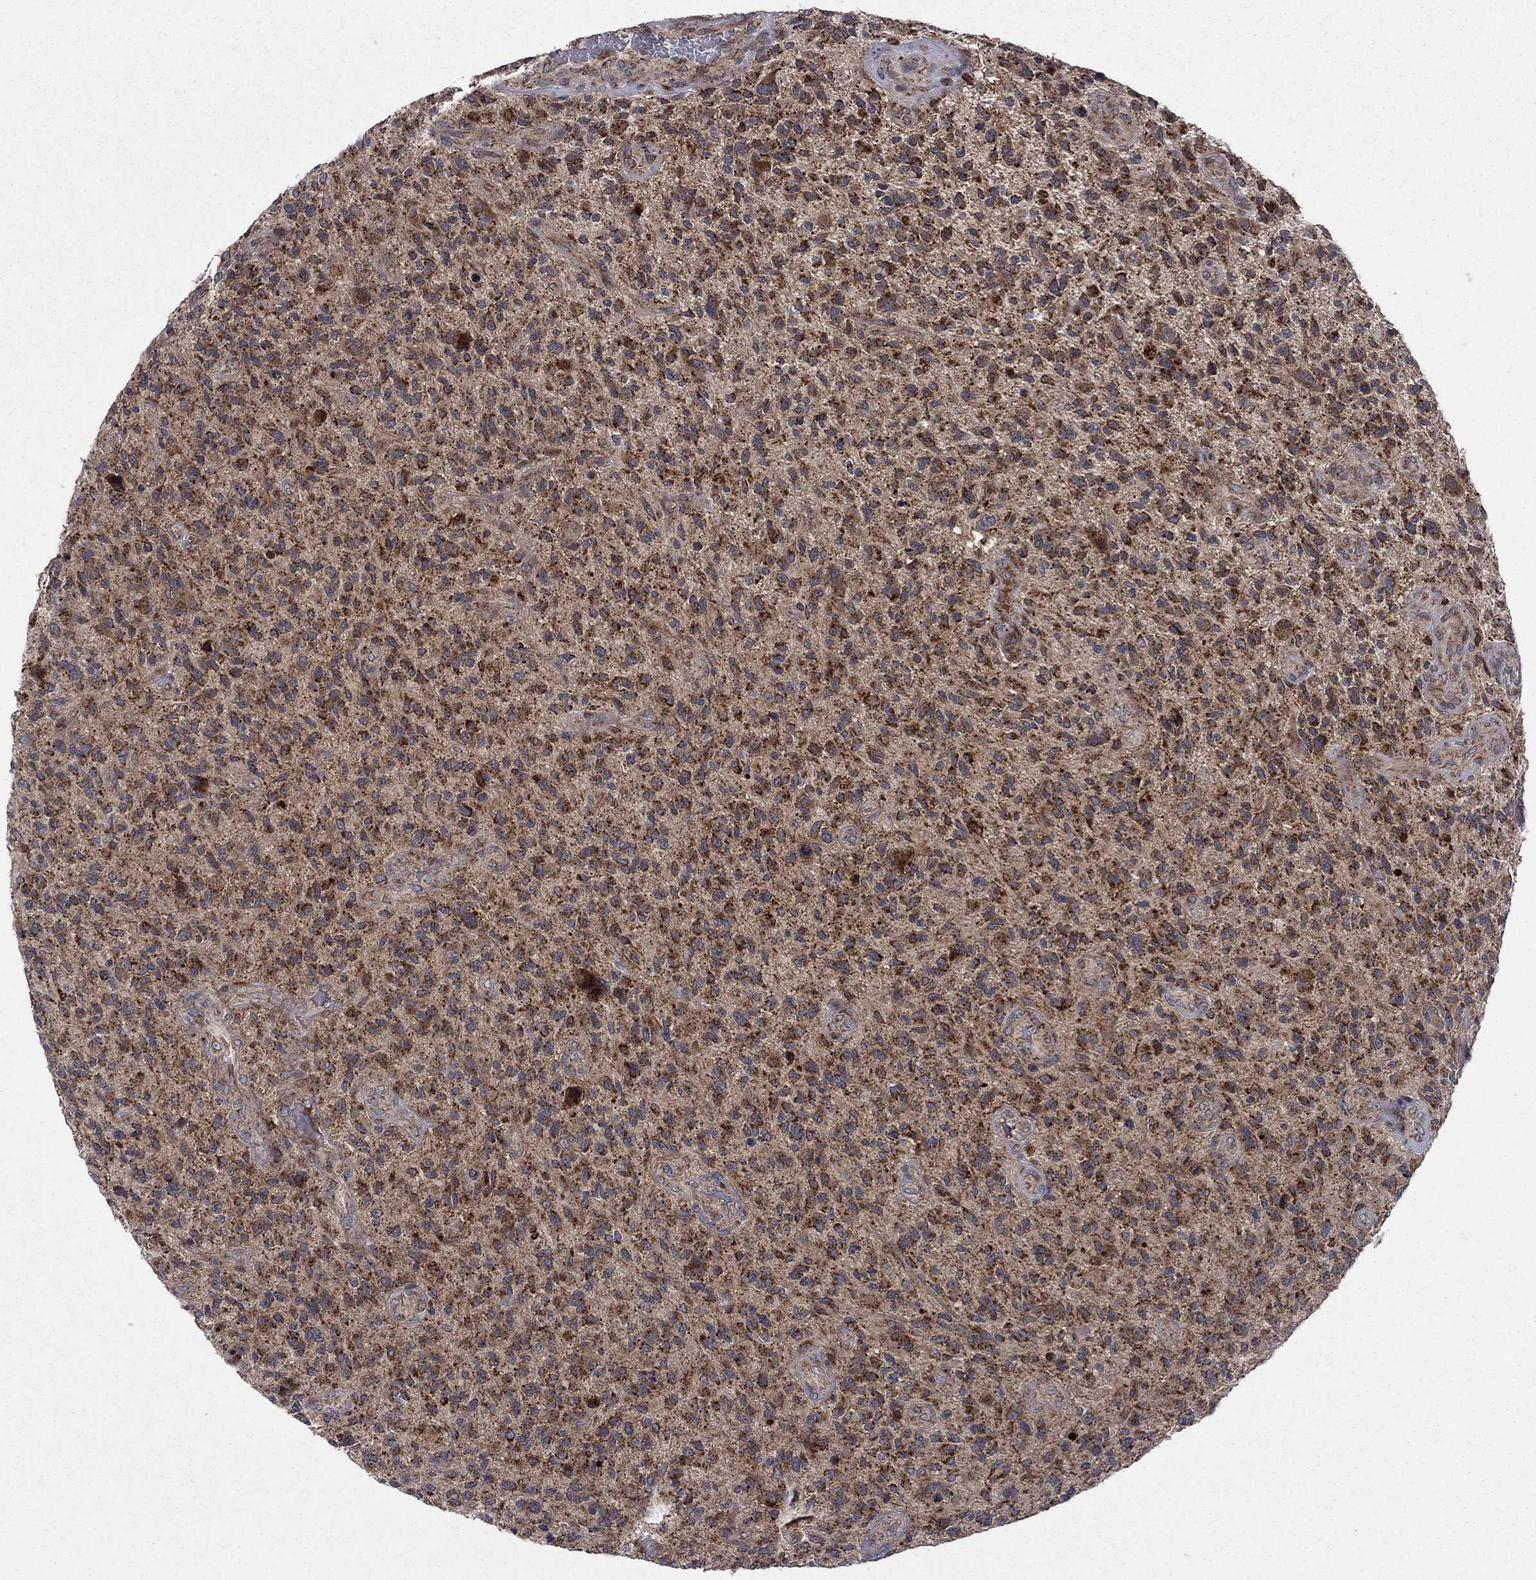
{"staining": {"intensity": "strong", "quantity": ">75%", "location": "cytoplasmic/membranous"}, "tissue": "glioma", "cell_type": "Tumor cells", "image_type": "cancer", "snomed": [{"axis": "morphology", "description": "Glioma, malignant, High grade"}, {"axis": "topography", "description": "Brain"}], "caption": "Malignant glioma (high-grade) was stained to show a protein in brown. There is high levels of strong cytoplasmic/membranous staining in about >75% of tumor cells.", "gene": "RNF19B", "patient": {"sex": "male", "age": 47}}